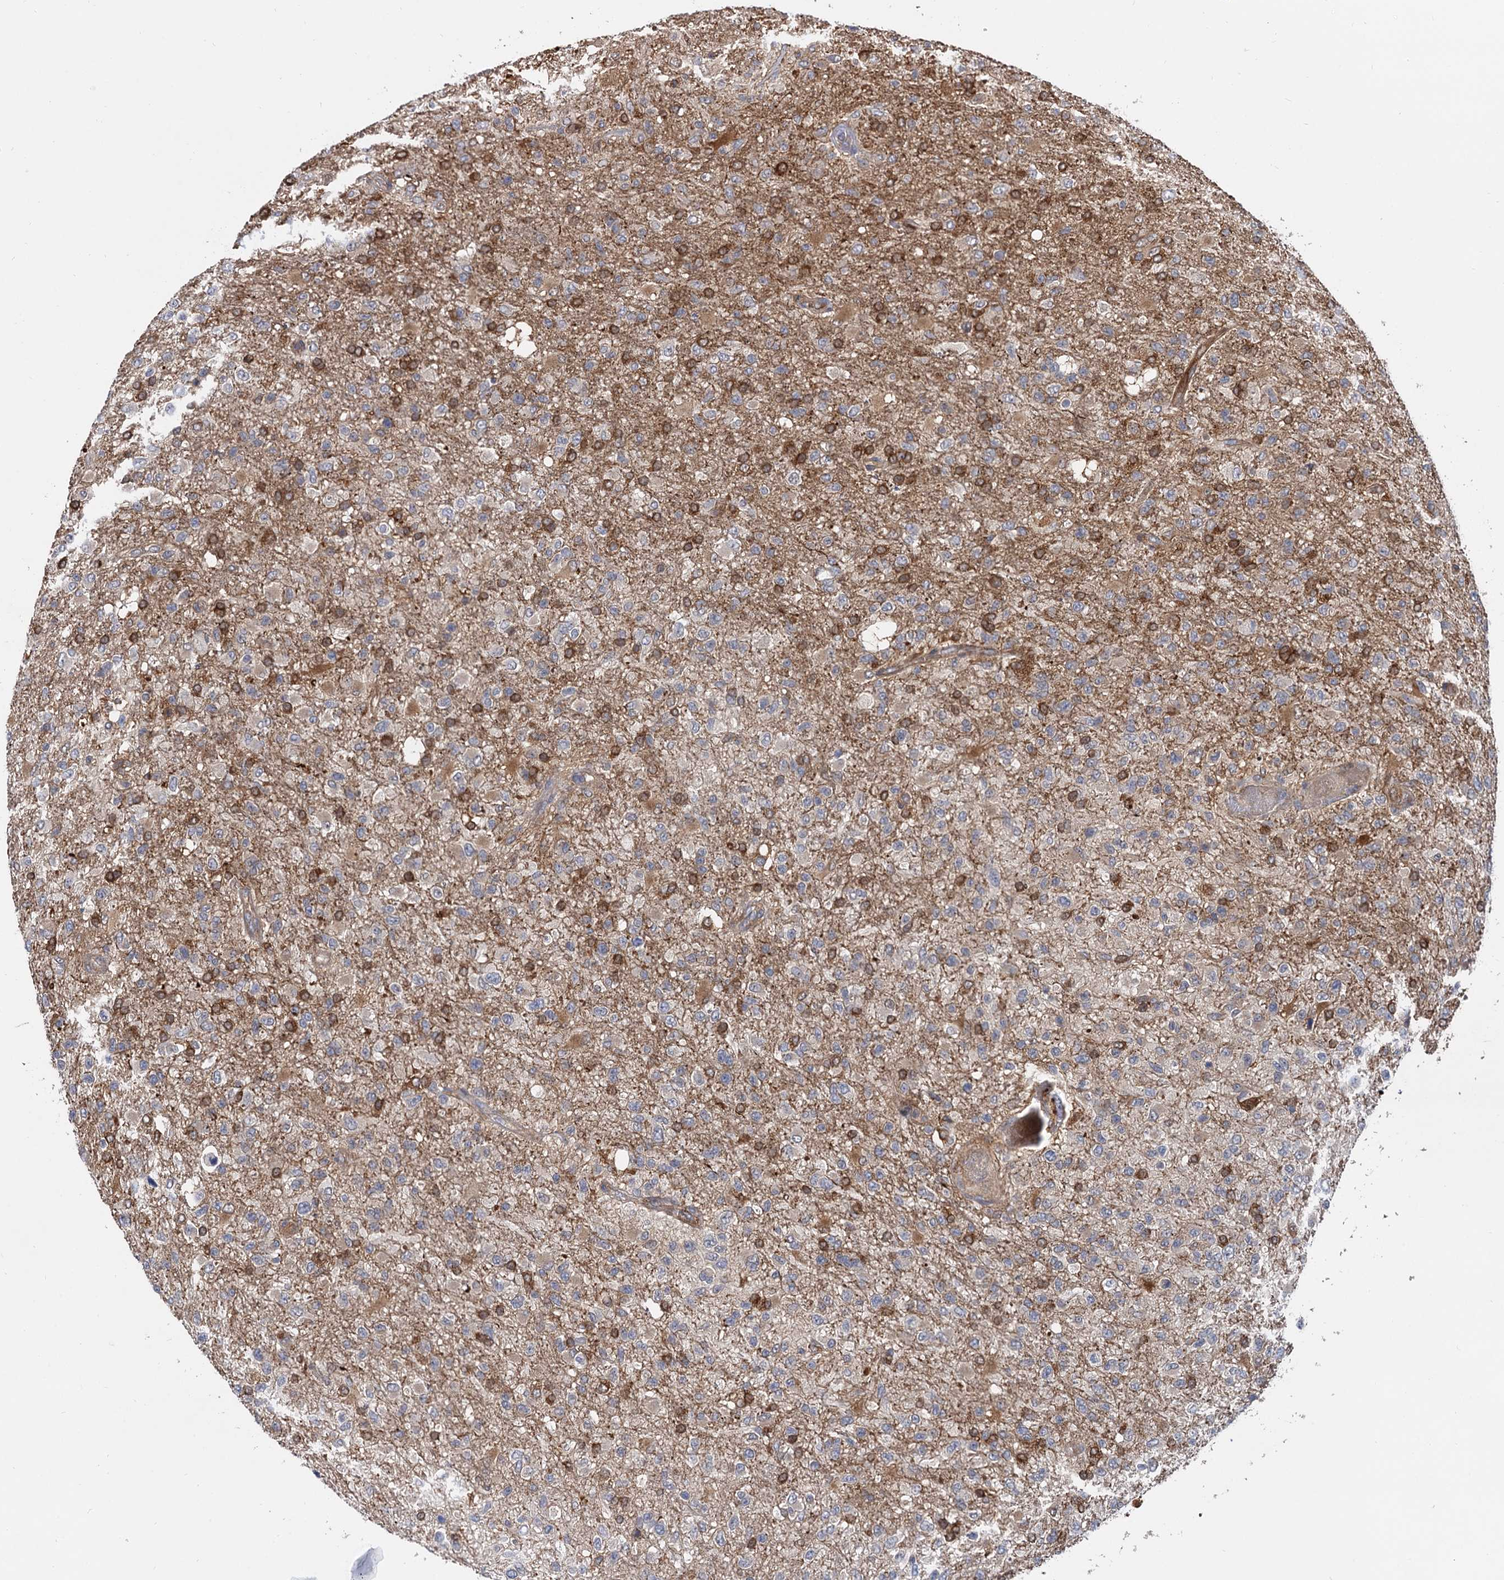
{"staining": {"intensity": "negative", "quantity": "none", "location": "none"}, "tissue": "glioma", "cell_type": "Tumor cells", "image_type": "cancer", "snomed": [{"axis": "morphology", "description": "Glioma, malignant, High grade"}, {"axis": "topography", "description": "Brain"}], "caption": "The image reveals no significant positivity in tumor cells of glioma.", "gene": "SELENOP", "patient": {"sex": "female", "age": 74}}